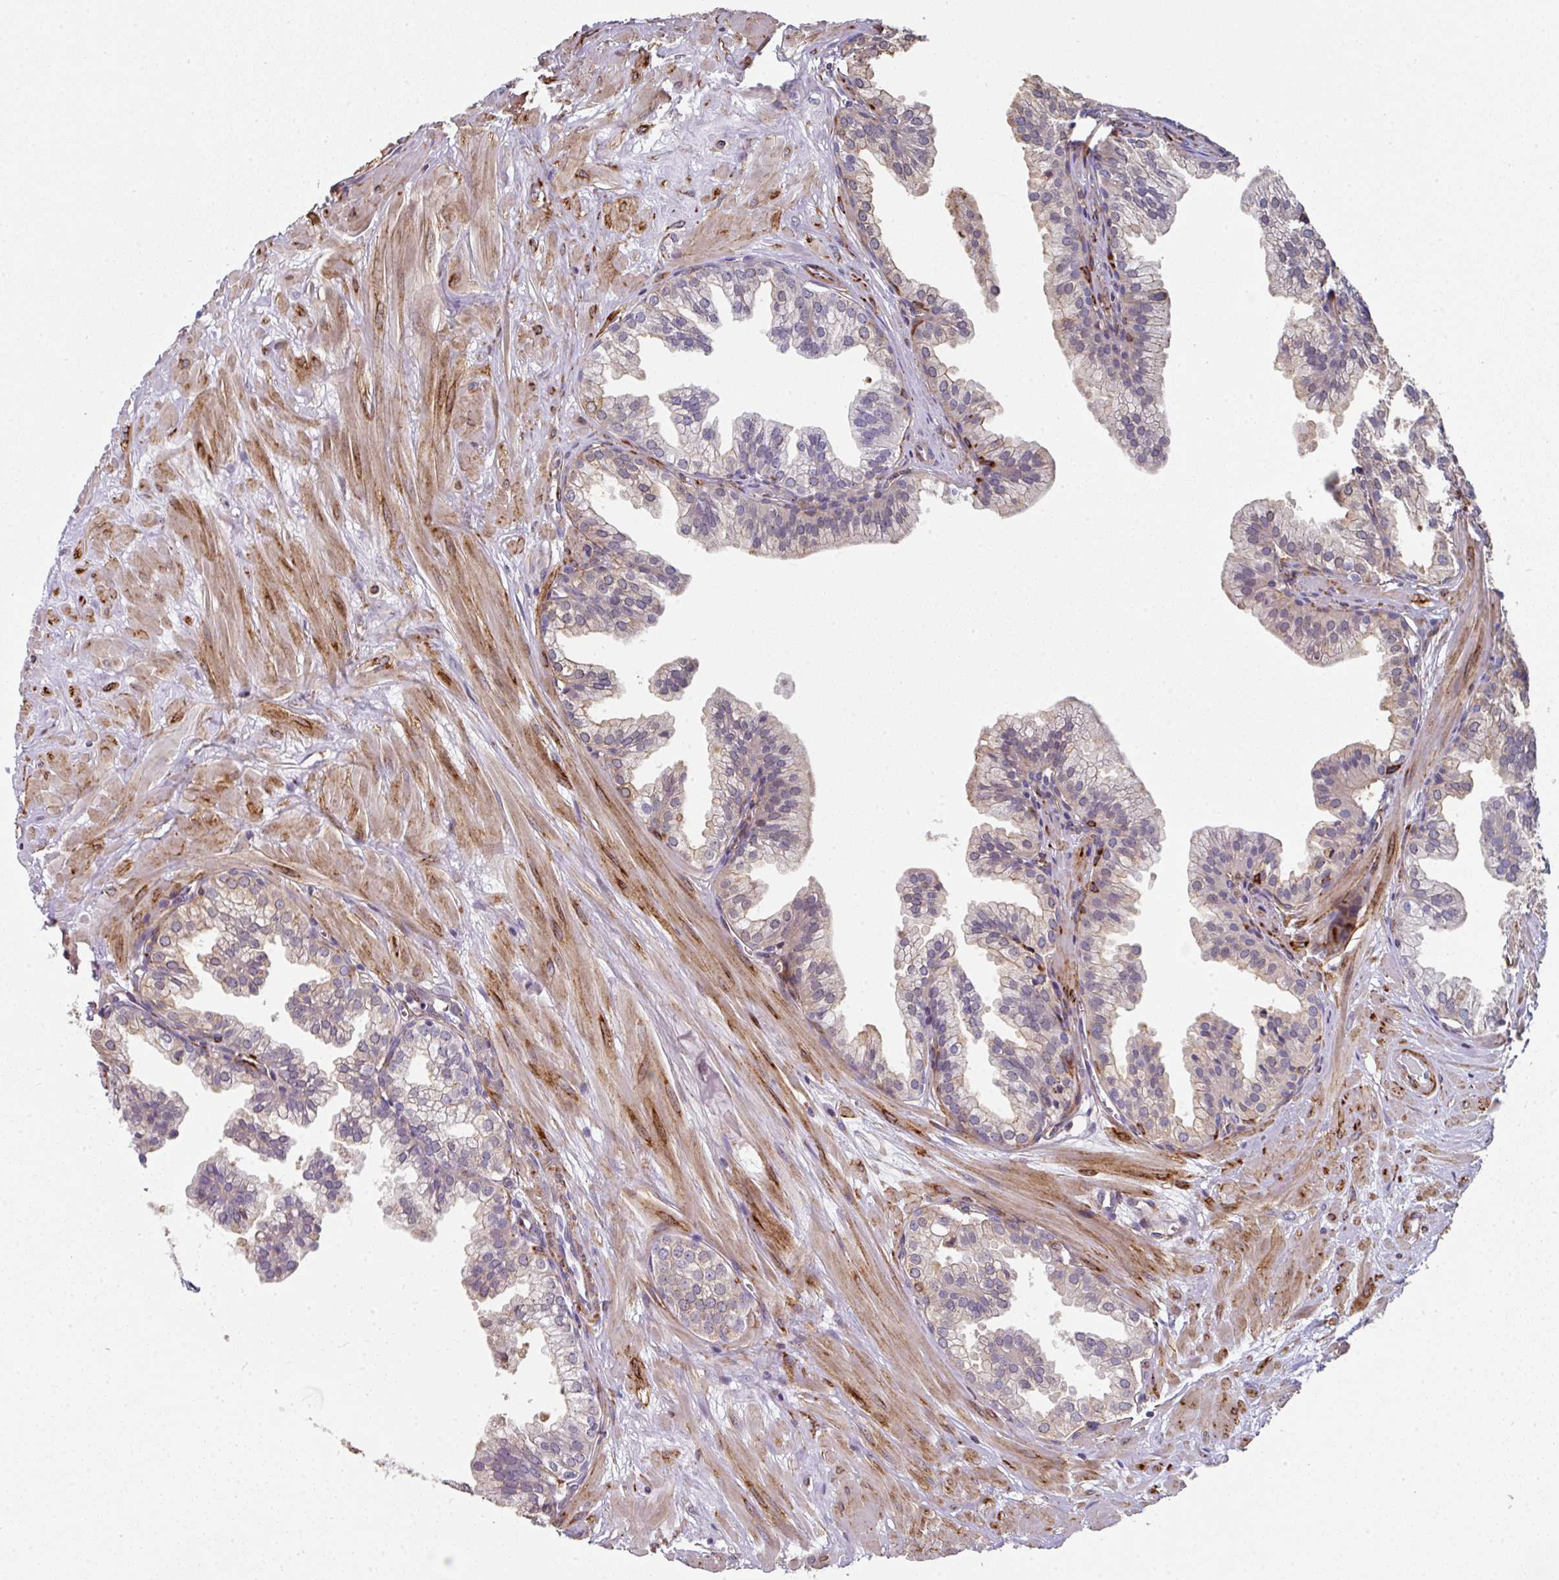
{"staining": {"intensity": "weak", "quantity": "<25%", "location": "cytoplasmic/membranous"}, "tissue": "prostate", "cell_type": "Glandular cells", "image_type": "normal", "snomed": [{"axis": "morphology", "description": "Normal tissue, NOS"}, {"axis": "topography", "description": "Prostate"}, {"axis": "topography", "description": "Peripheral nerve tissue"}], "caption": "Protein analysis of benign prostate reveals no significant staining in glandular cells.", "gene": "BEND5", "patient": {"sex": "male", "age": 55}}